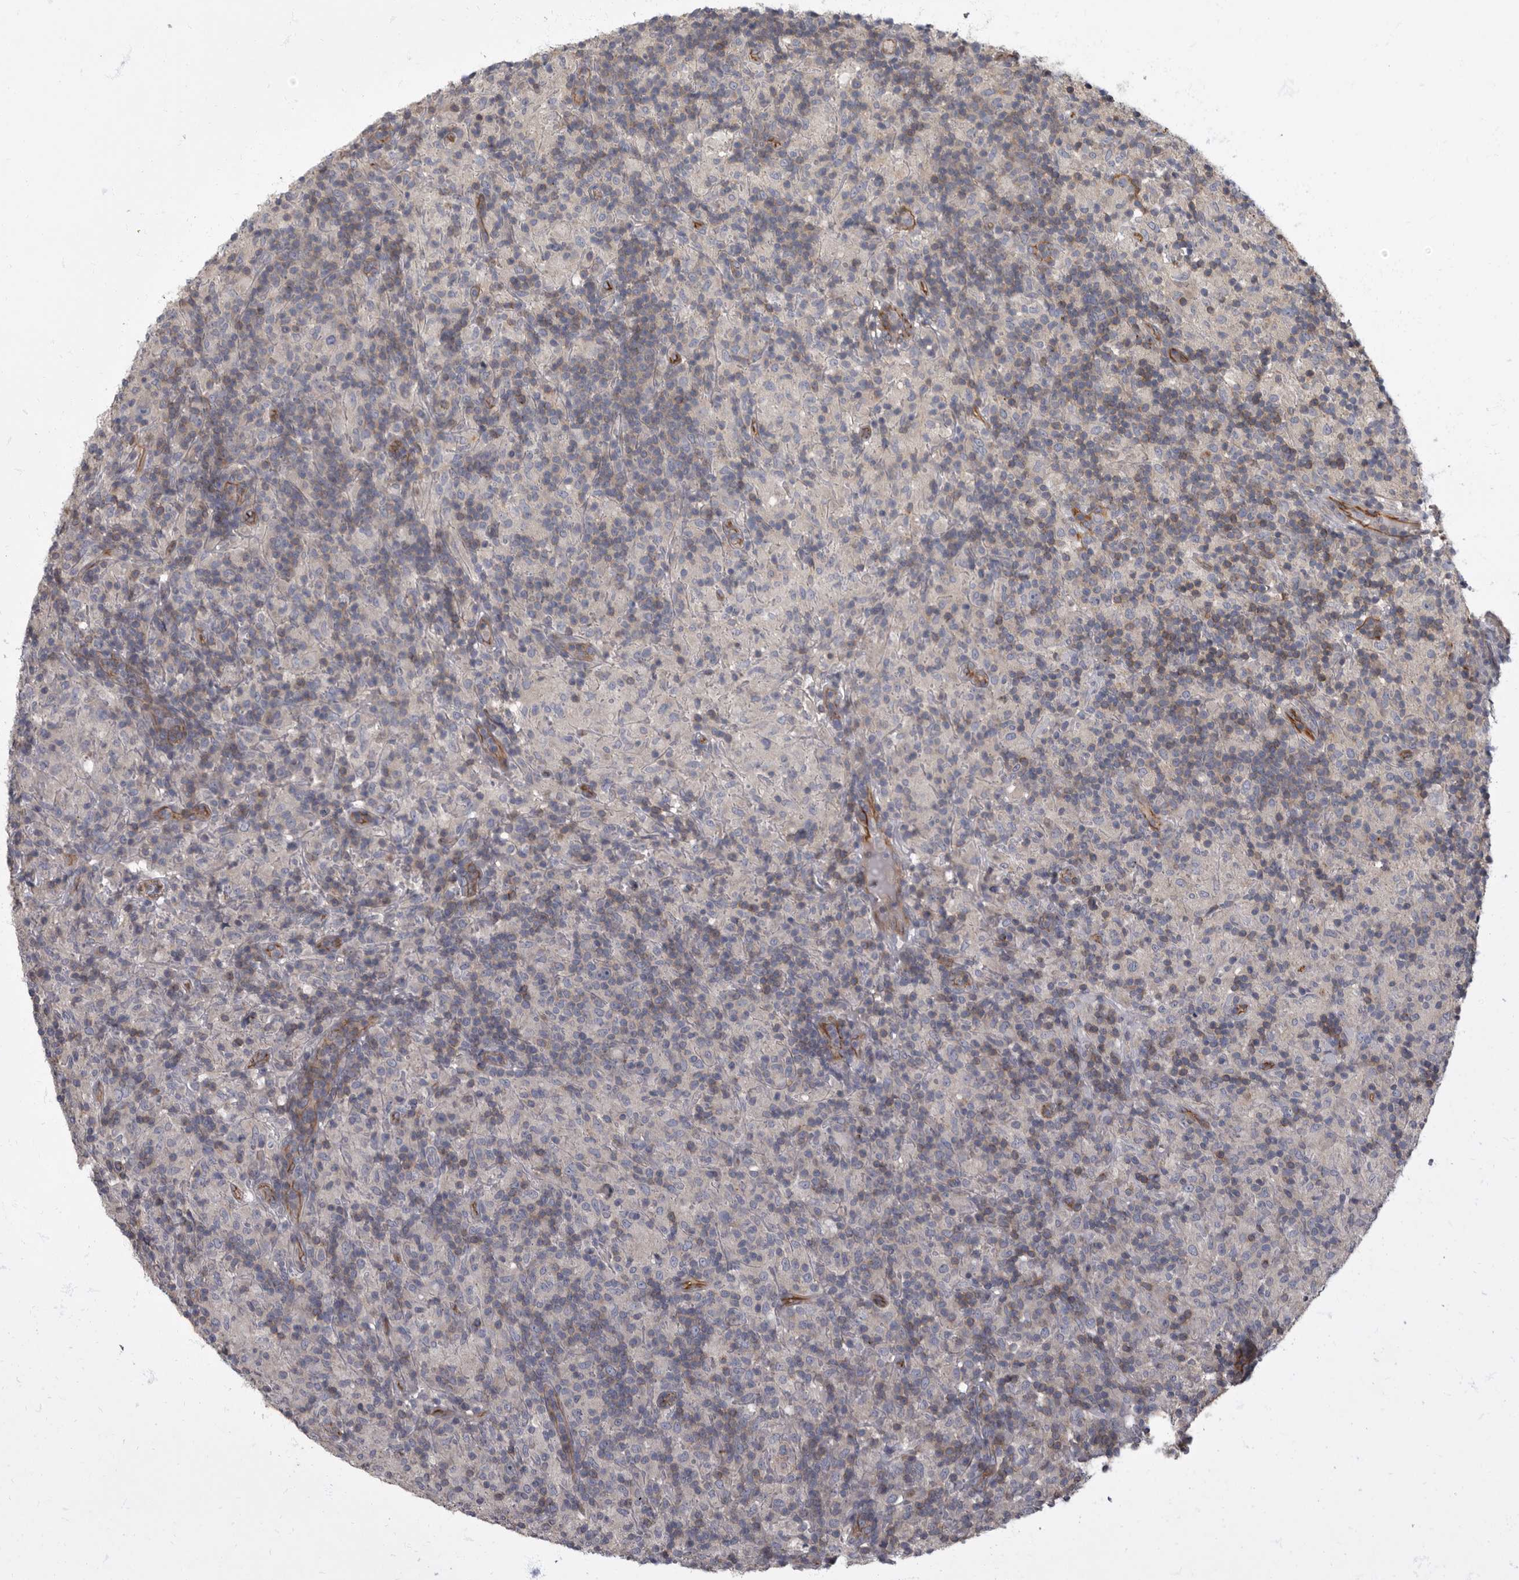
{"staining": {"intensity": "negative", "quantity": "none", "location": "none"}, "tissue": "lymphoma", "cell_type": "Tumor cells", "image_type": "cancer", "snomed": [{"axis": "morphology", "description": "Hodgkin's disease, NOS"}, {"axis": "topography", "description": "Lymph node"}], "caption": "A micrograph of human Hodgkin's disease is negative for staining in tumor cells.", "gene": "PDK1", "patient": {"sex": "male", "age": 70}}